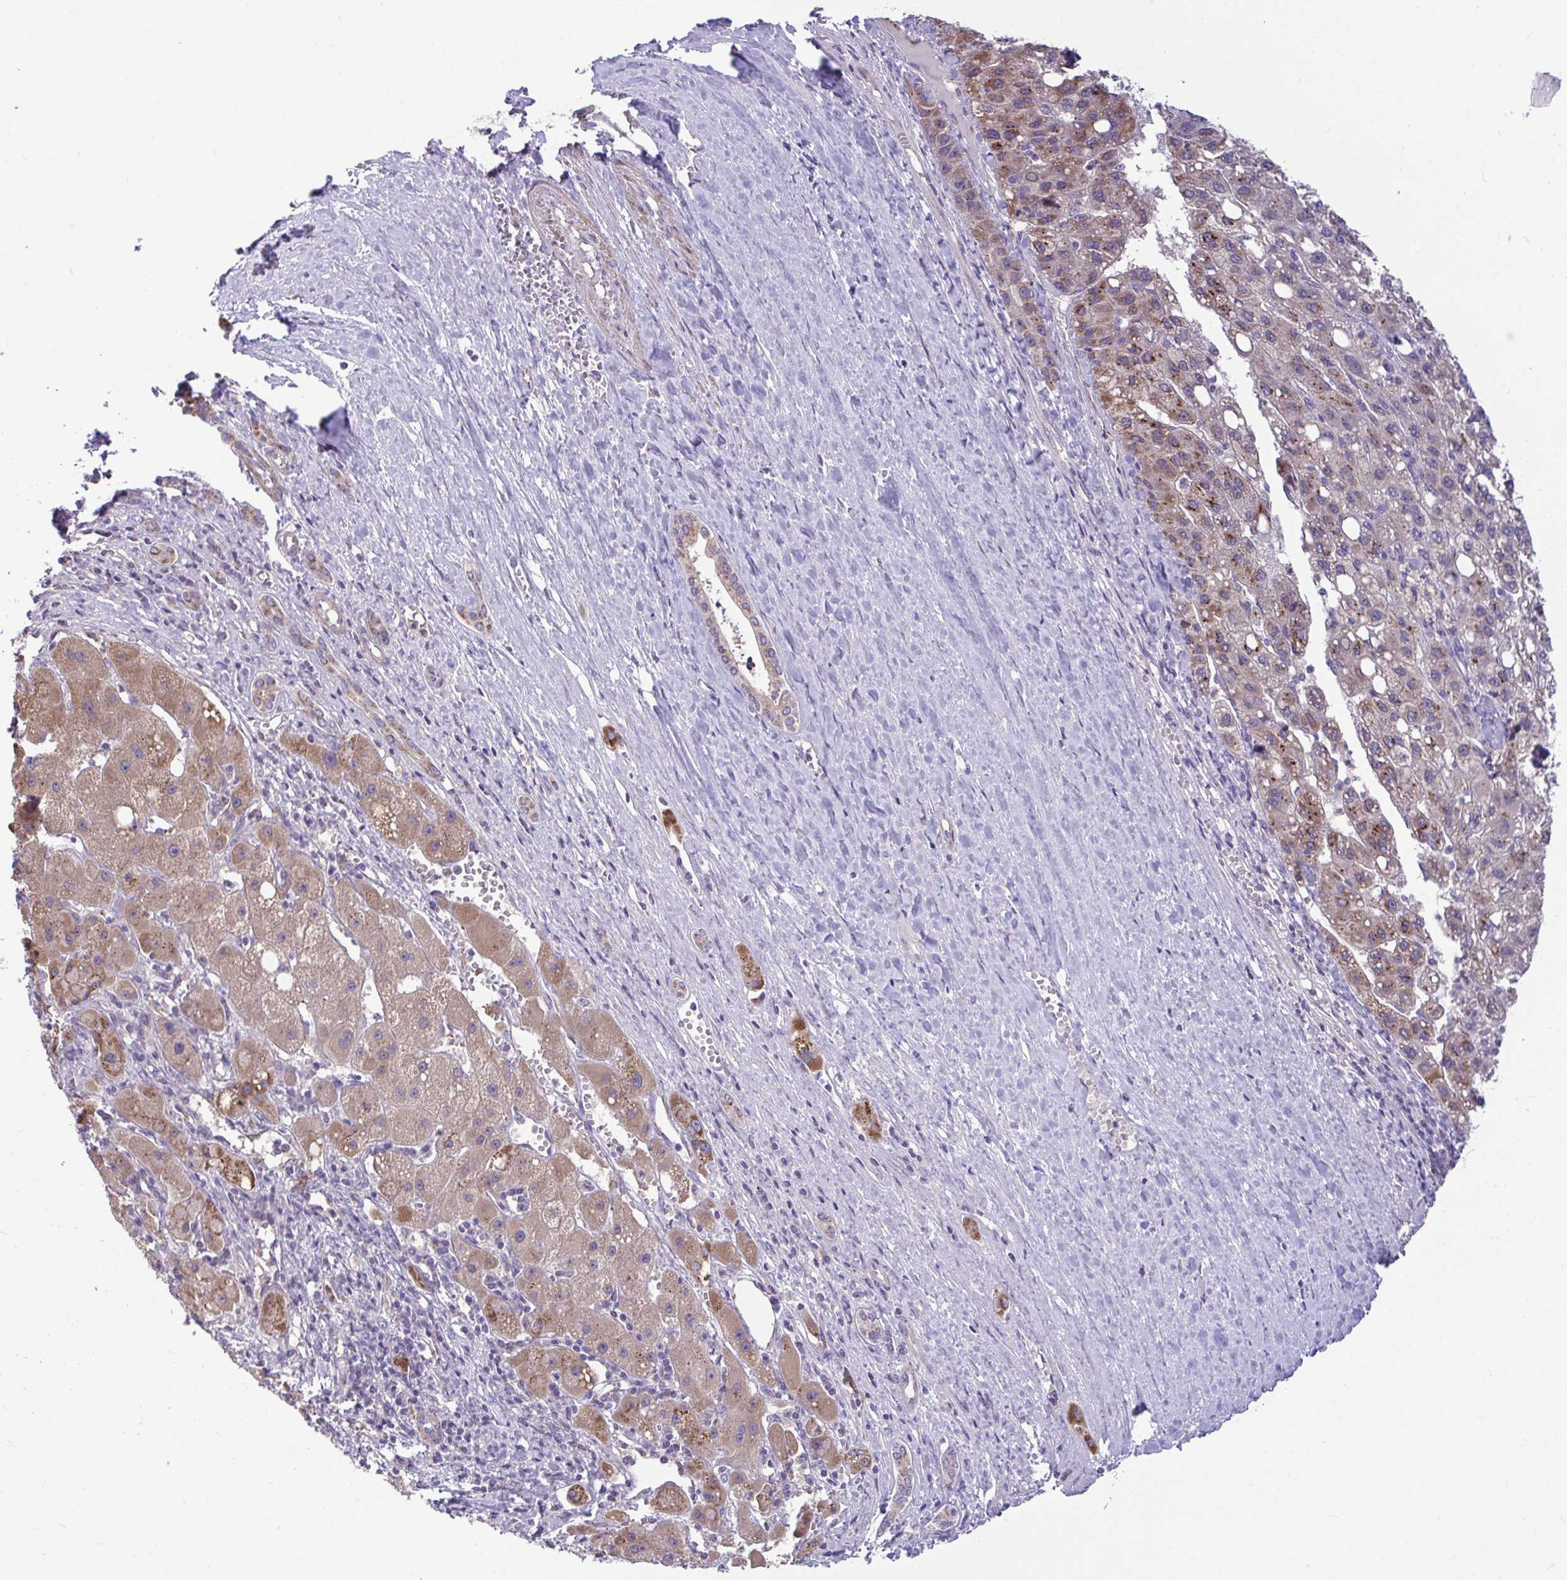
{"staining": {"intensity": "moderate", "quantity": ">75%", "location": "cytoplasmic/membranous"}, "tissue": "liver cancer", "cell_type": "Tumor cells", "image_type": "cancer", "snomed": [{"axis": "morphology", "description": "Carcinoma, Hepatocellular, NOS"}, {"axis": "topography", "description": "Liver"}], "caption": "Human liver cancer (hepatocellular carcinoma) stained for a protein (brown) reveals moderate cytoplasmic/membranous positive positivity in about >75% of tumor cells.", "gene": "SARS2", "patient": {"sex": "female", "age": 82}}